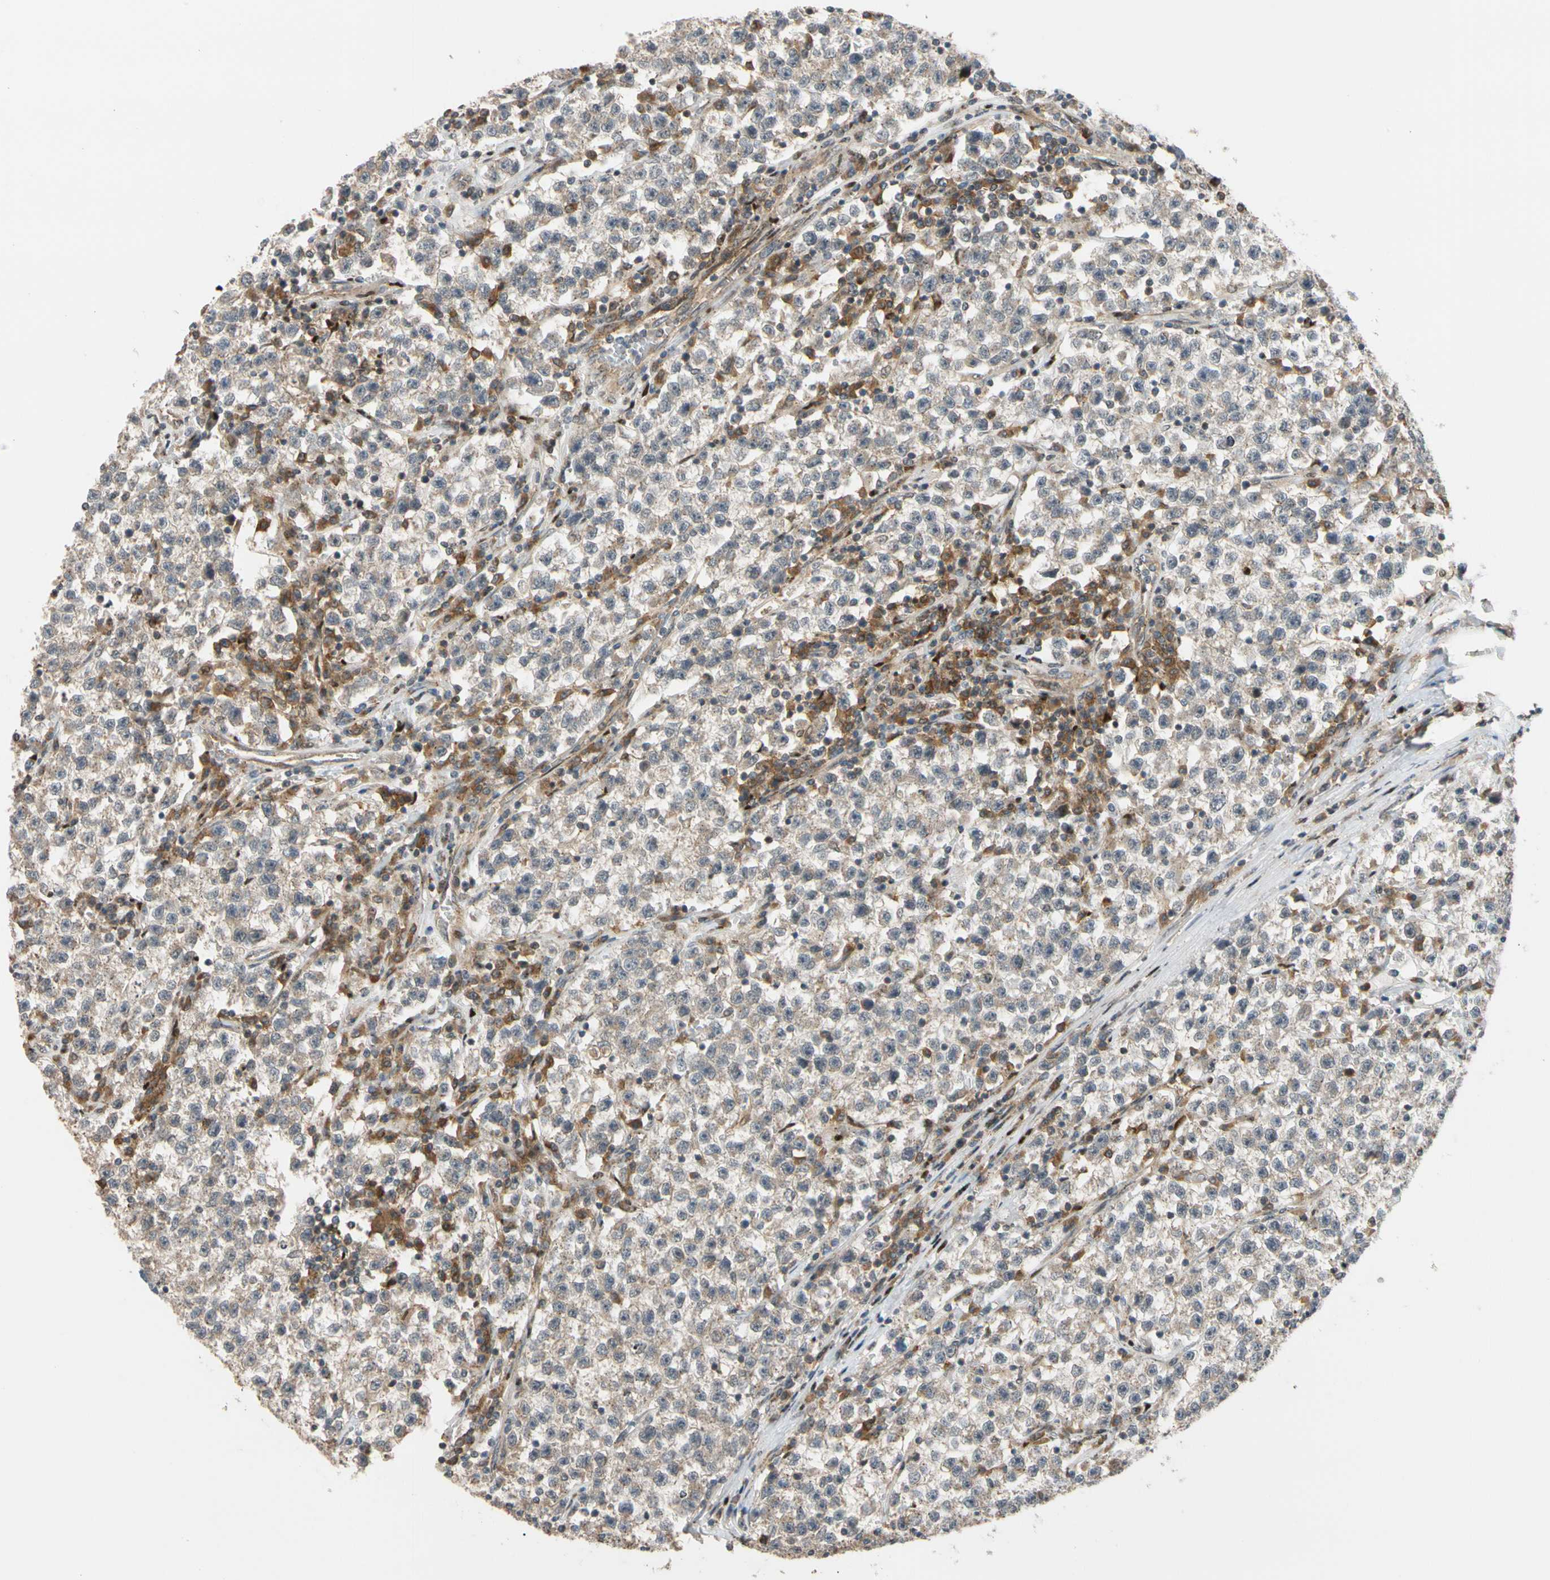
{"staining": {"intensity": "weak", "quantity": "<25%", "location": "cytoplasmic/membranous"}, "tissue": "testis cancer", "cell_type": "Tumor cells", "image_type": "cancer", "snomed": [{"axis": "morphology", "description": "Seminoma, NOS"}, {"axis": "topography", "description": "Testis"}], "caption": "Immunohistochemistry (IHC) photomicrograph of human seminoma (testis) stained for a protein (brown), which demonstrates no positivity in tumor cells.", "gene": "IP6K2", "patient": {"sex": "male", "age": 22}}